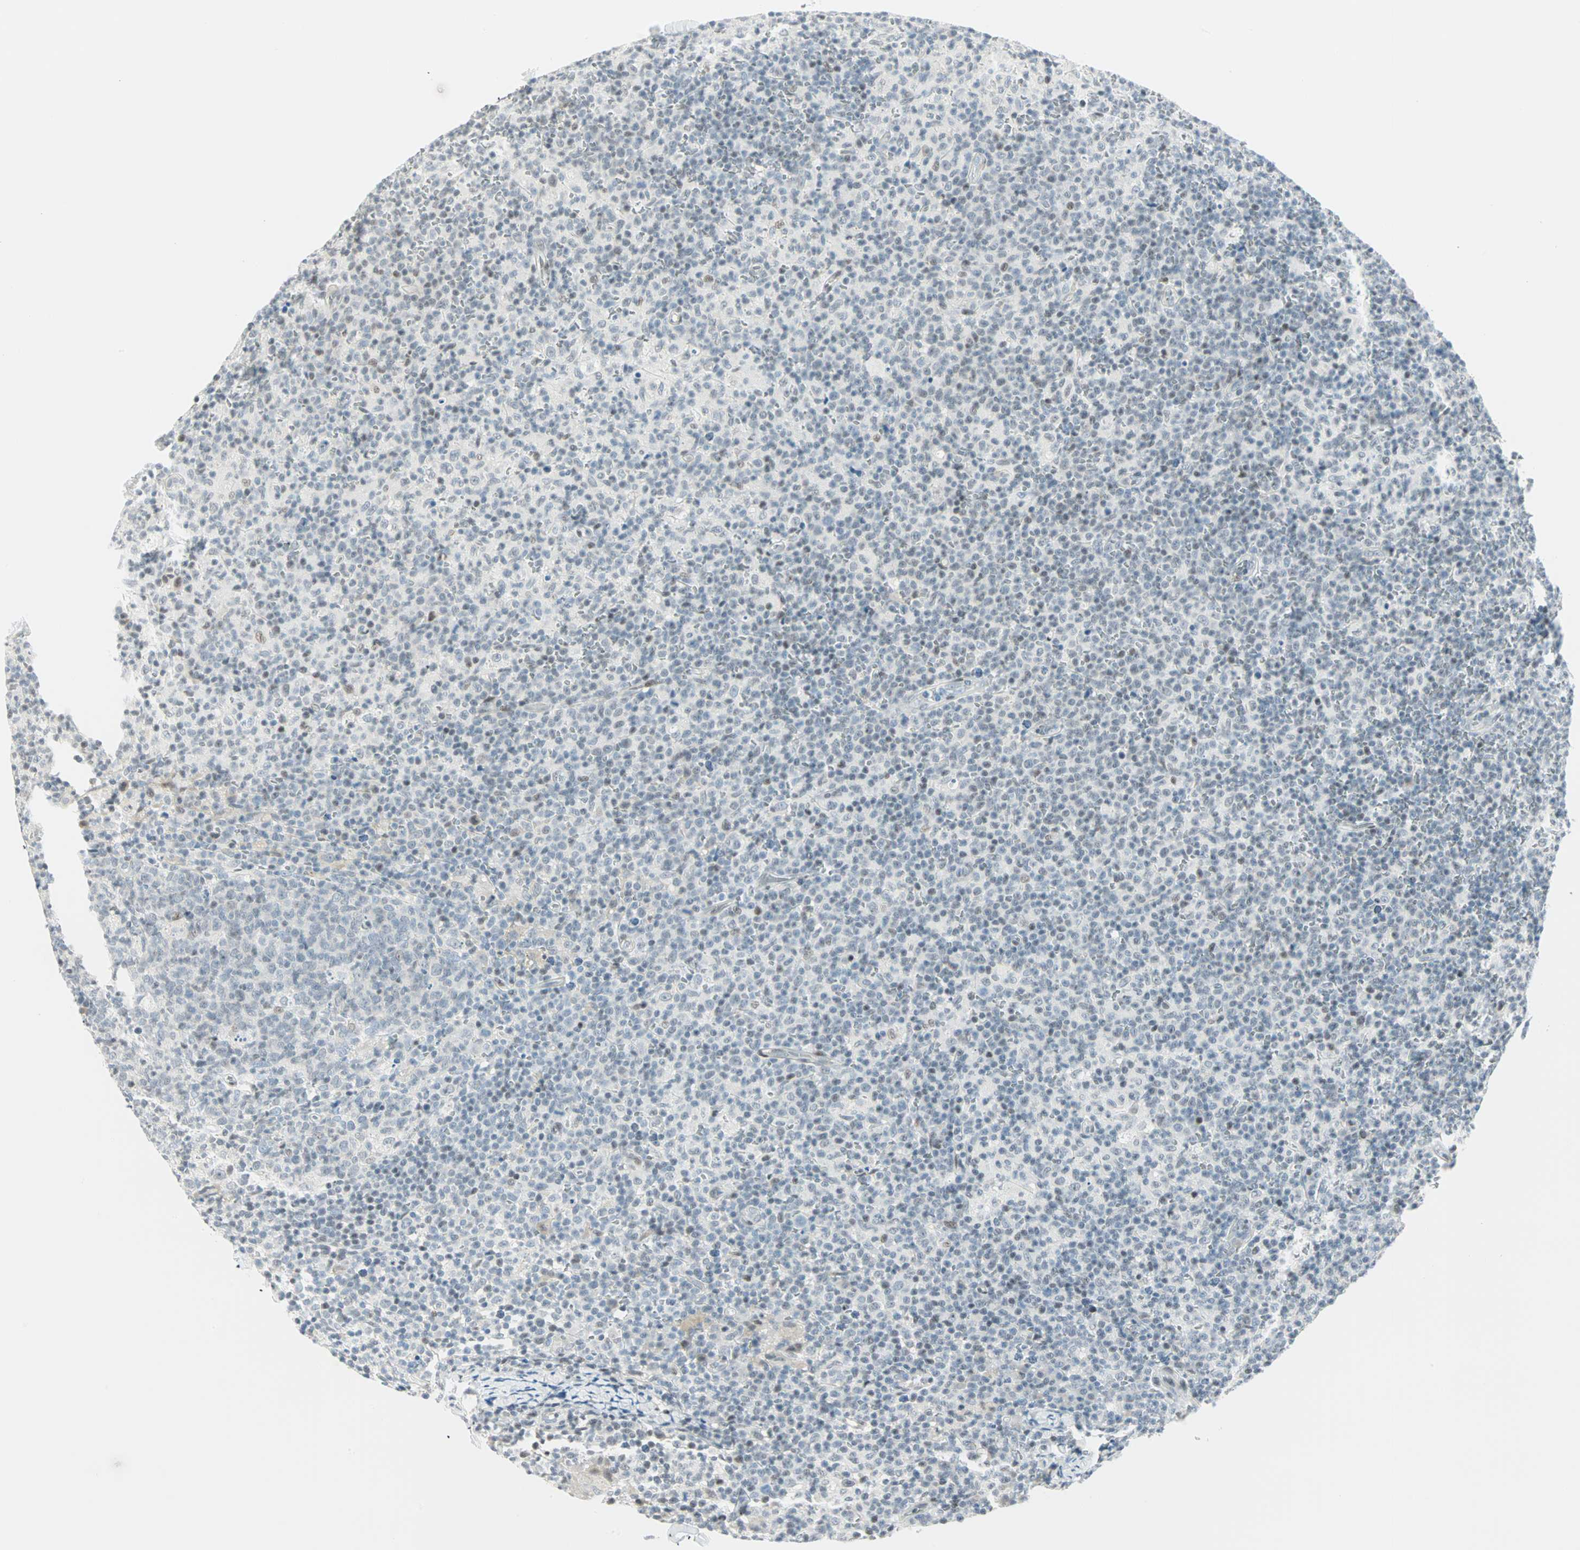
{"staining": {"intensity": "weak", "quantity": "<25%", "location": "nuclear"}, "tissue": "lymph node", "cell_type": "Germinal center cells", "image_type": "normal", "snomed": [{"axis": "morphology", "description": "Normal tissue, NOS"}, {"axis": "morphology", "description": "Inflammation, NOS"}, {"axis": "topography", "description": "Lymph node"}], "caption": "High power microscopy histopathology image of an immunohistochemistry image of benign lymph node, revealing no significant staining in germinal center cells. Nuclei are stained in blue.", "gene": "PKNOX1", "patient": {"sex": "male", "age": 55}}